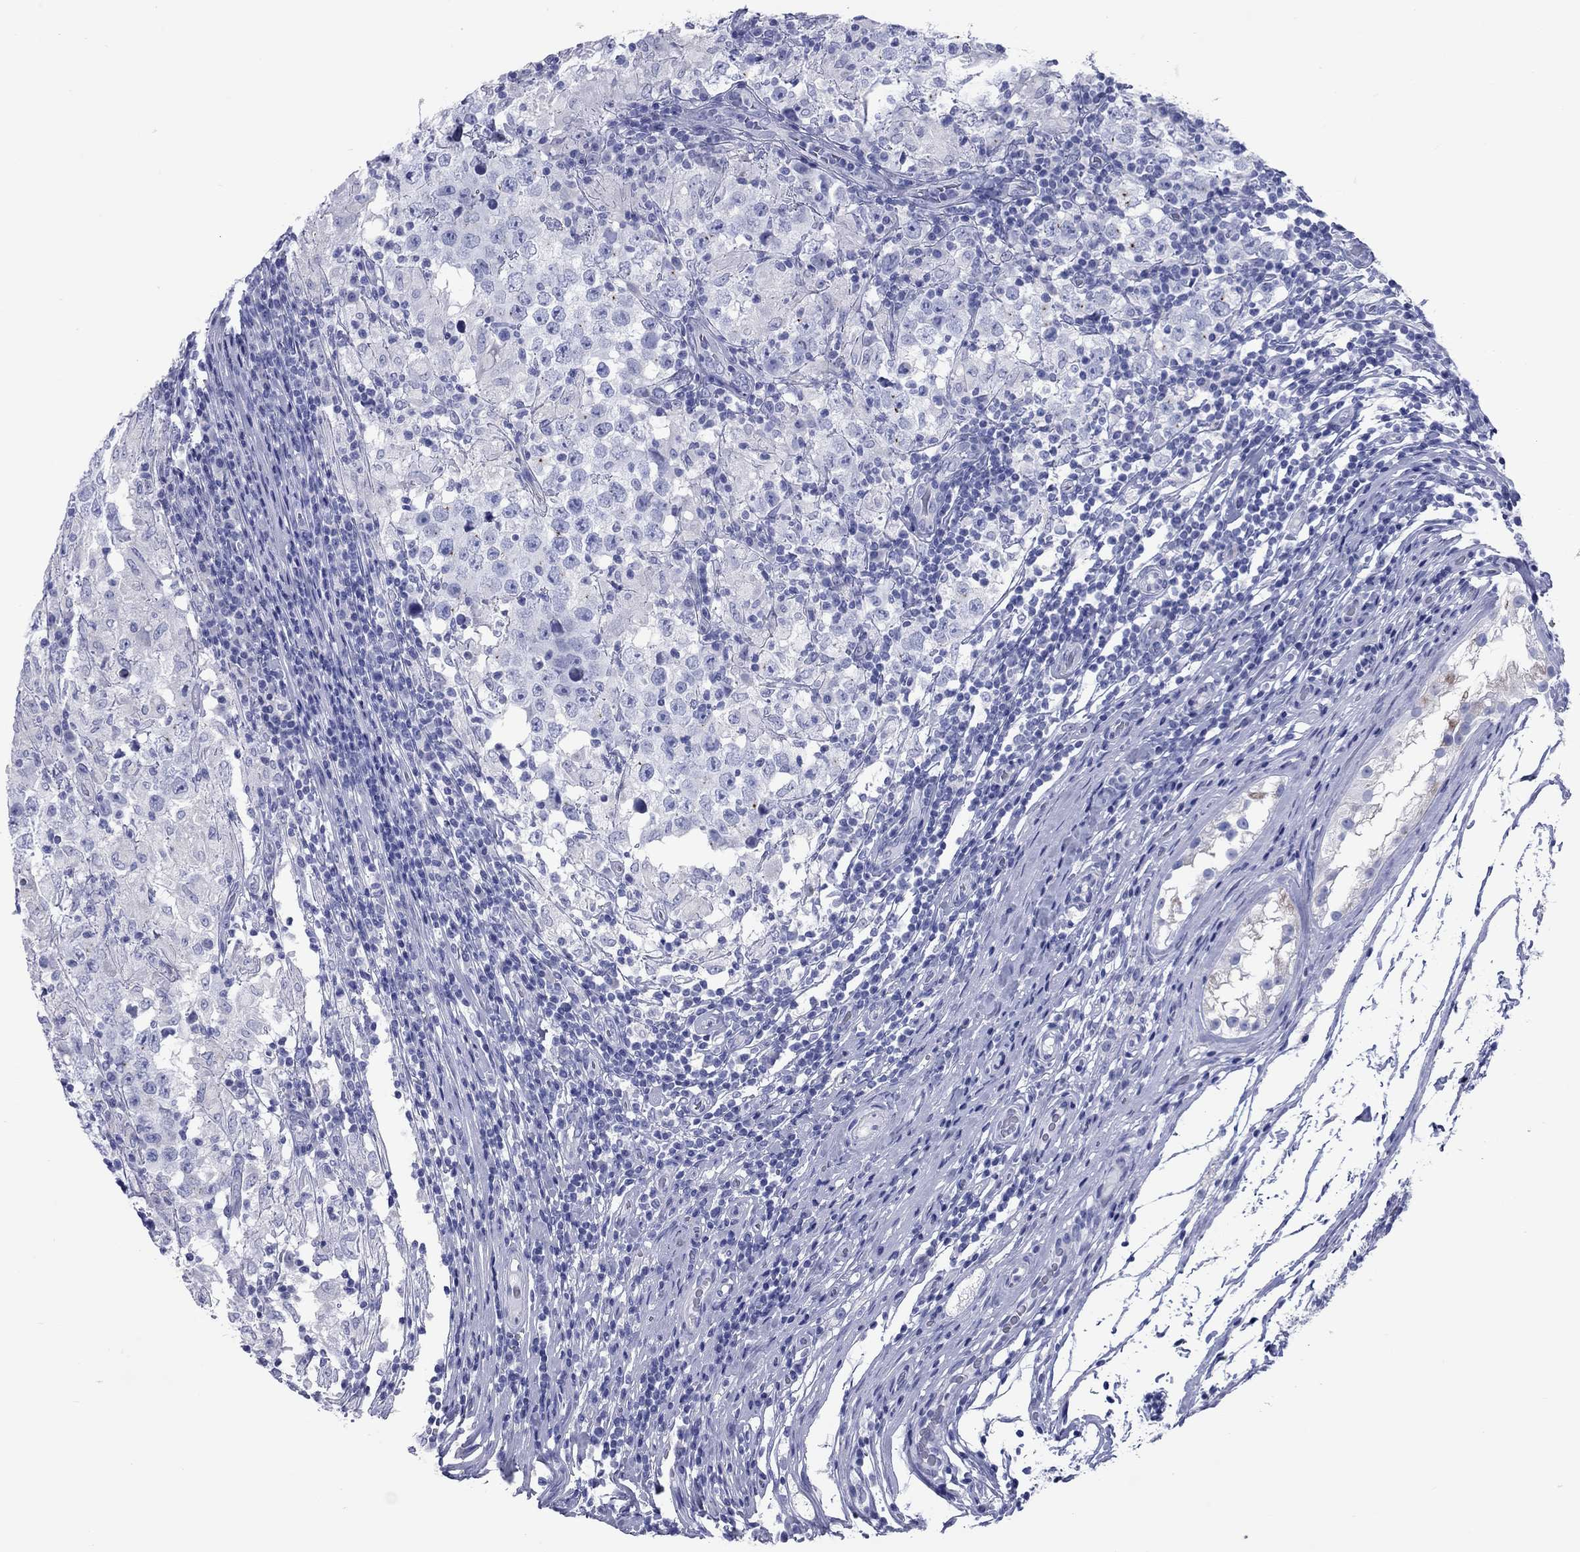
{"staining": {"intensity": "negative", "quantity": "none", "location": "none"}, "tissue": "testis cancer", "cell_type": "Tumor cells", "image_type": "cancer", "snomed": [{"axis": "morphology", "description": "Seminoma, NOS"}, {"axis": "morphology", "description": "Carcinoma, Embryonal, NOS"}, {"axis": "topography", "description": "Testis"}], "caption": "Protein analysis of seminoma (testis) exhibits no significant expression in tumor cells.", "gene": "CCNA1", "patient": {"sex": "male", "age": 41}}